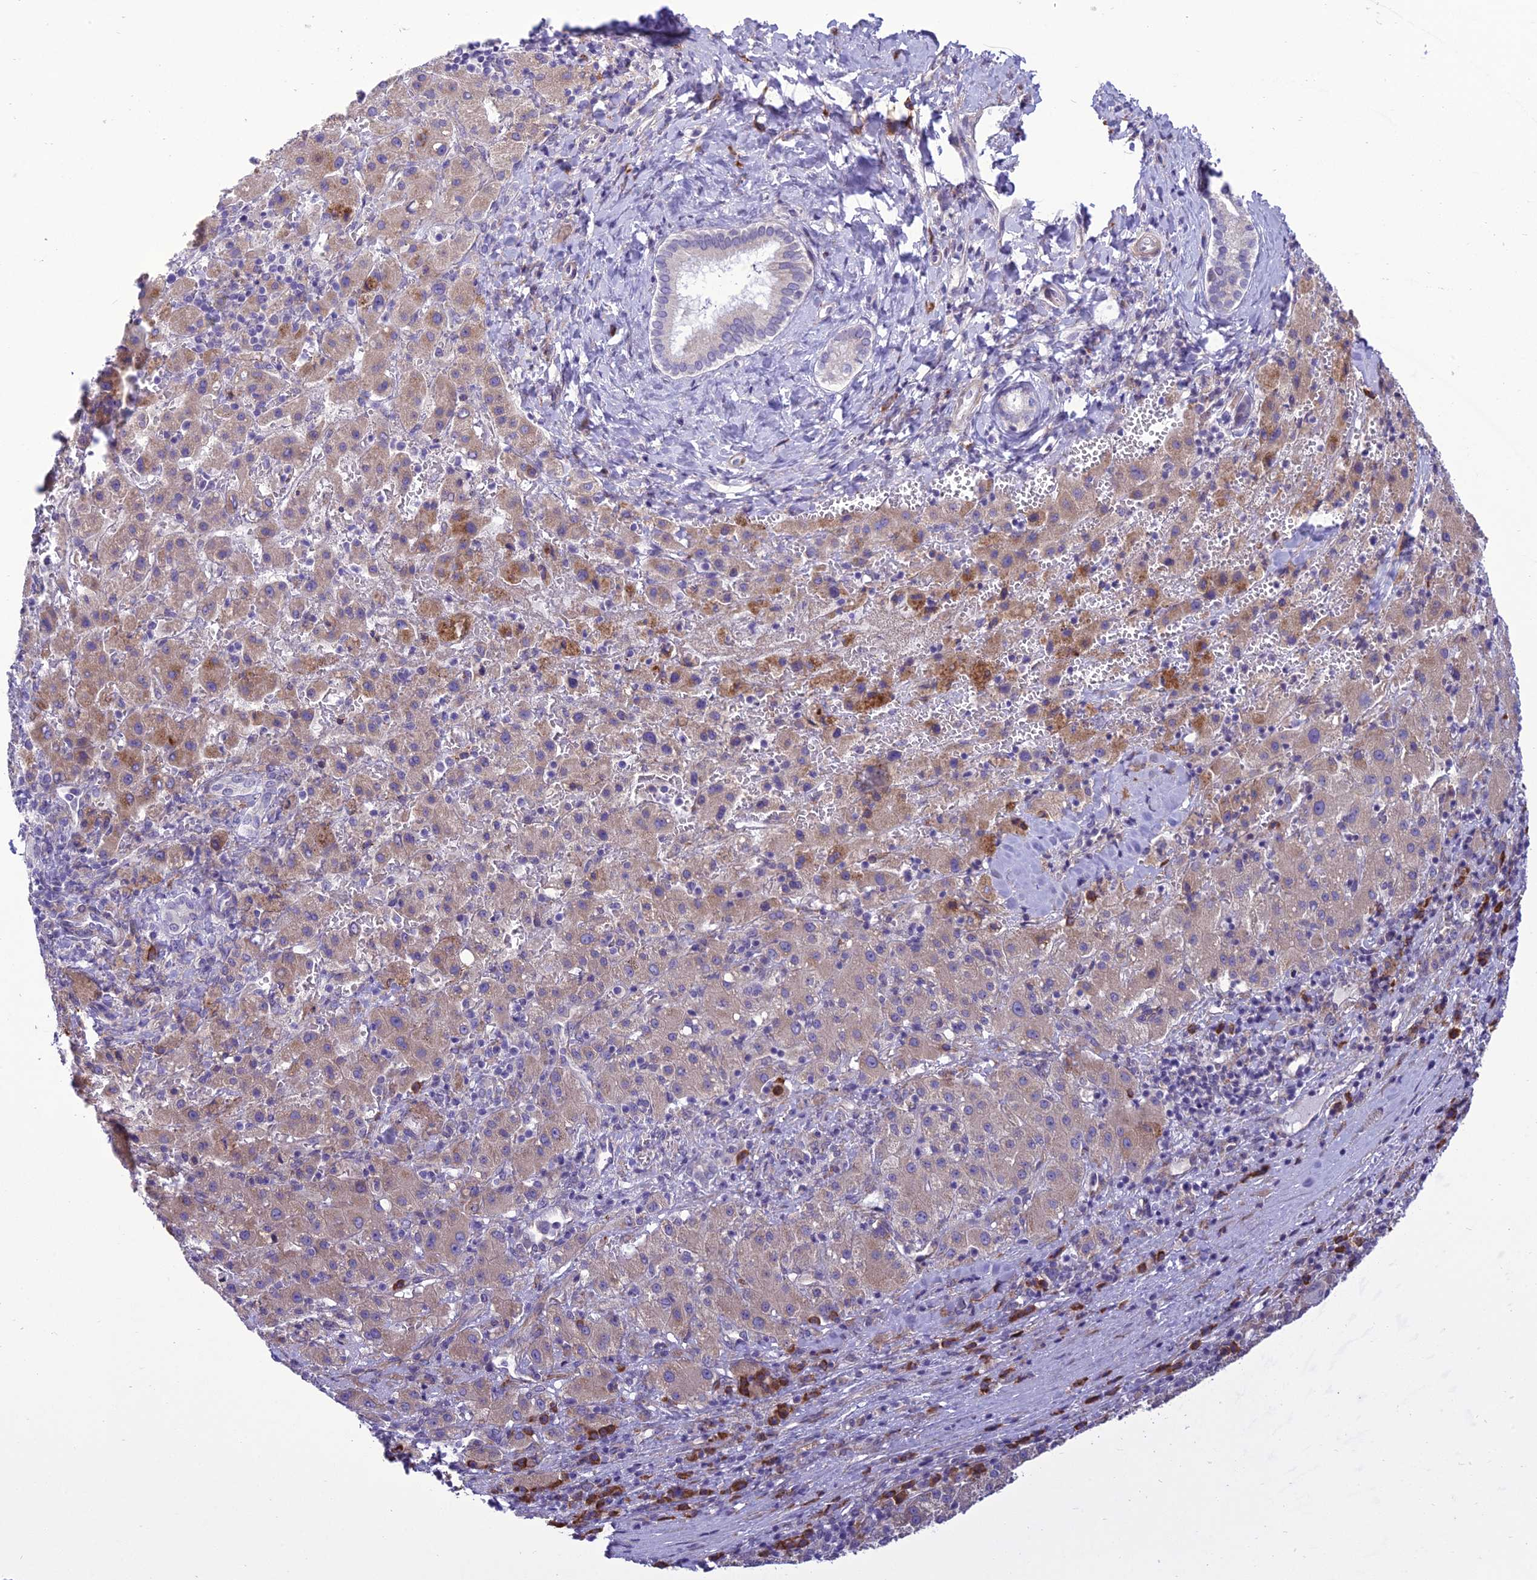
{"staining": {"intensity": "moderate", "quantity": ">75%", "location": "cytoplasmic/membranous"}, "tissue": "liver cancer", "cell_type": "Tumor cells", "image_type": "cancer", "snomed": [{"axis": "morphology", "description": "Carcinoma, Hepatocellular, NOS"}, {"axis": "topography", "description": "Liver"}], "caption": "The immunohistochemical stain highlights moderate cytoplasmic/membranous positivity in tumor cells of liver hepatocellular carcinoma tissue. (IHC, brightfield microscopy, high magnification).", "gene": "NEURL2", "patient": {"sex": "female", "age": 58}}